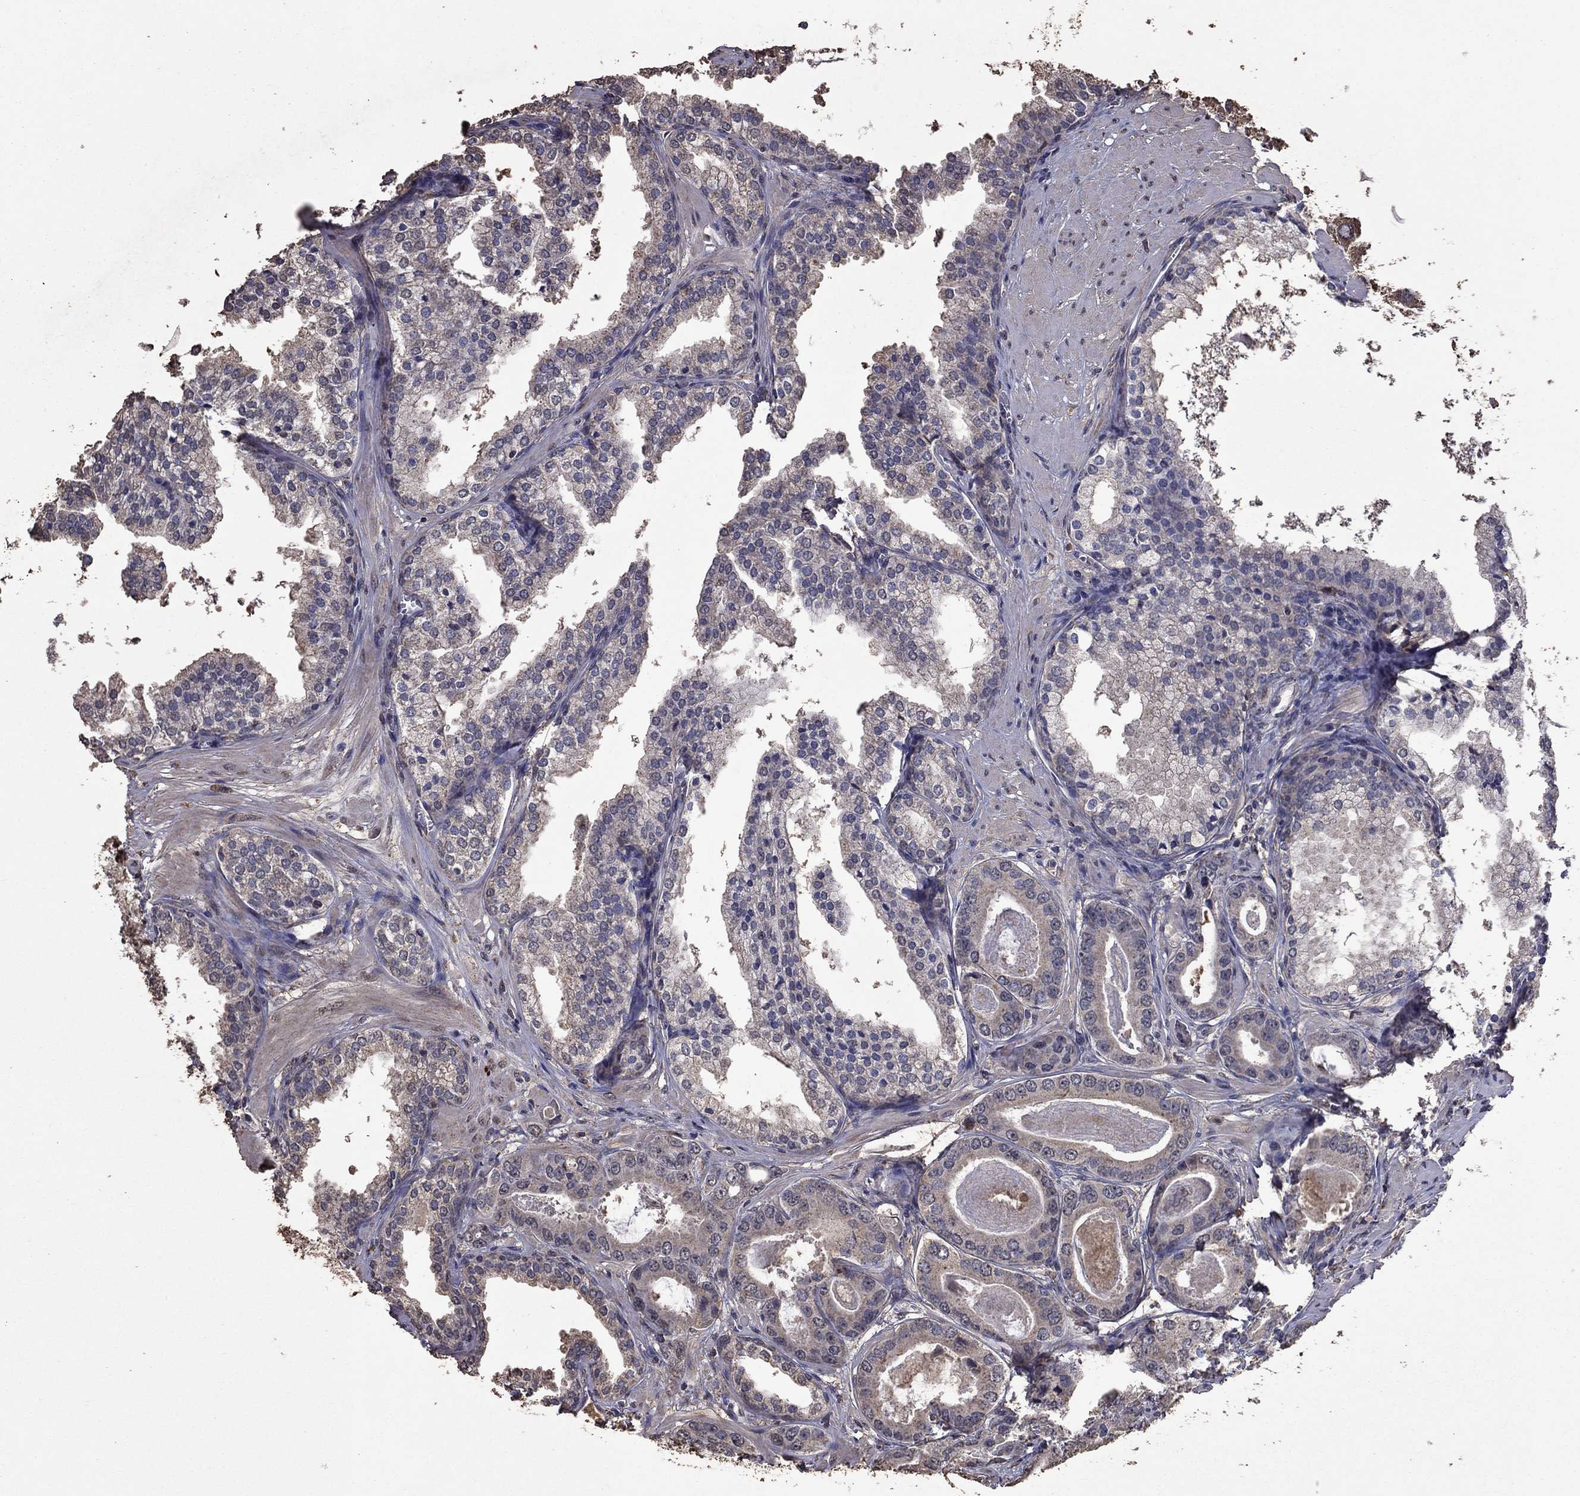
{"staining": {"intensity": "weak", "quantity": "25%-75%", "location": "cytoplasmic/membranous"}, "tissue": "prostate cancer", "cell_type": "Tumor cells", "image_type": "cancer", "snomed": [{"axis": "morphology", "description": "Adenocarcinoma, NOS"}, {"axis": "topography", "description": "Prostate"}], "caption": "Human prostate cancer stained for a protein (brown) reveals weak cytoplasmic/membranous positive expression in approximately 25%-75% of tumor cells.", "gene": "SERPINA5", "patient": {"sex": "male", "age": 61}}